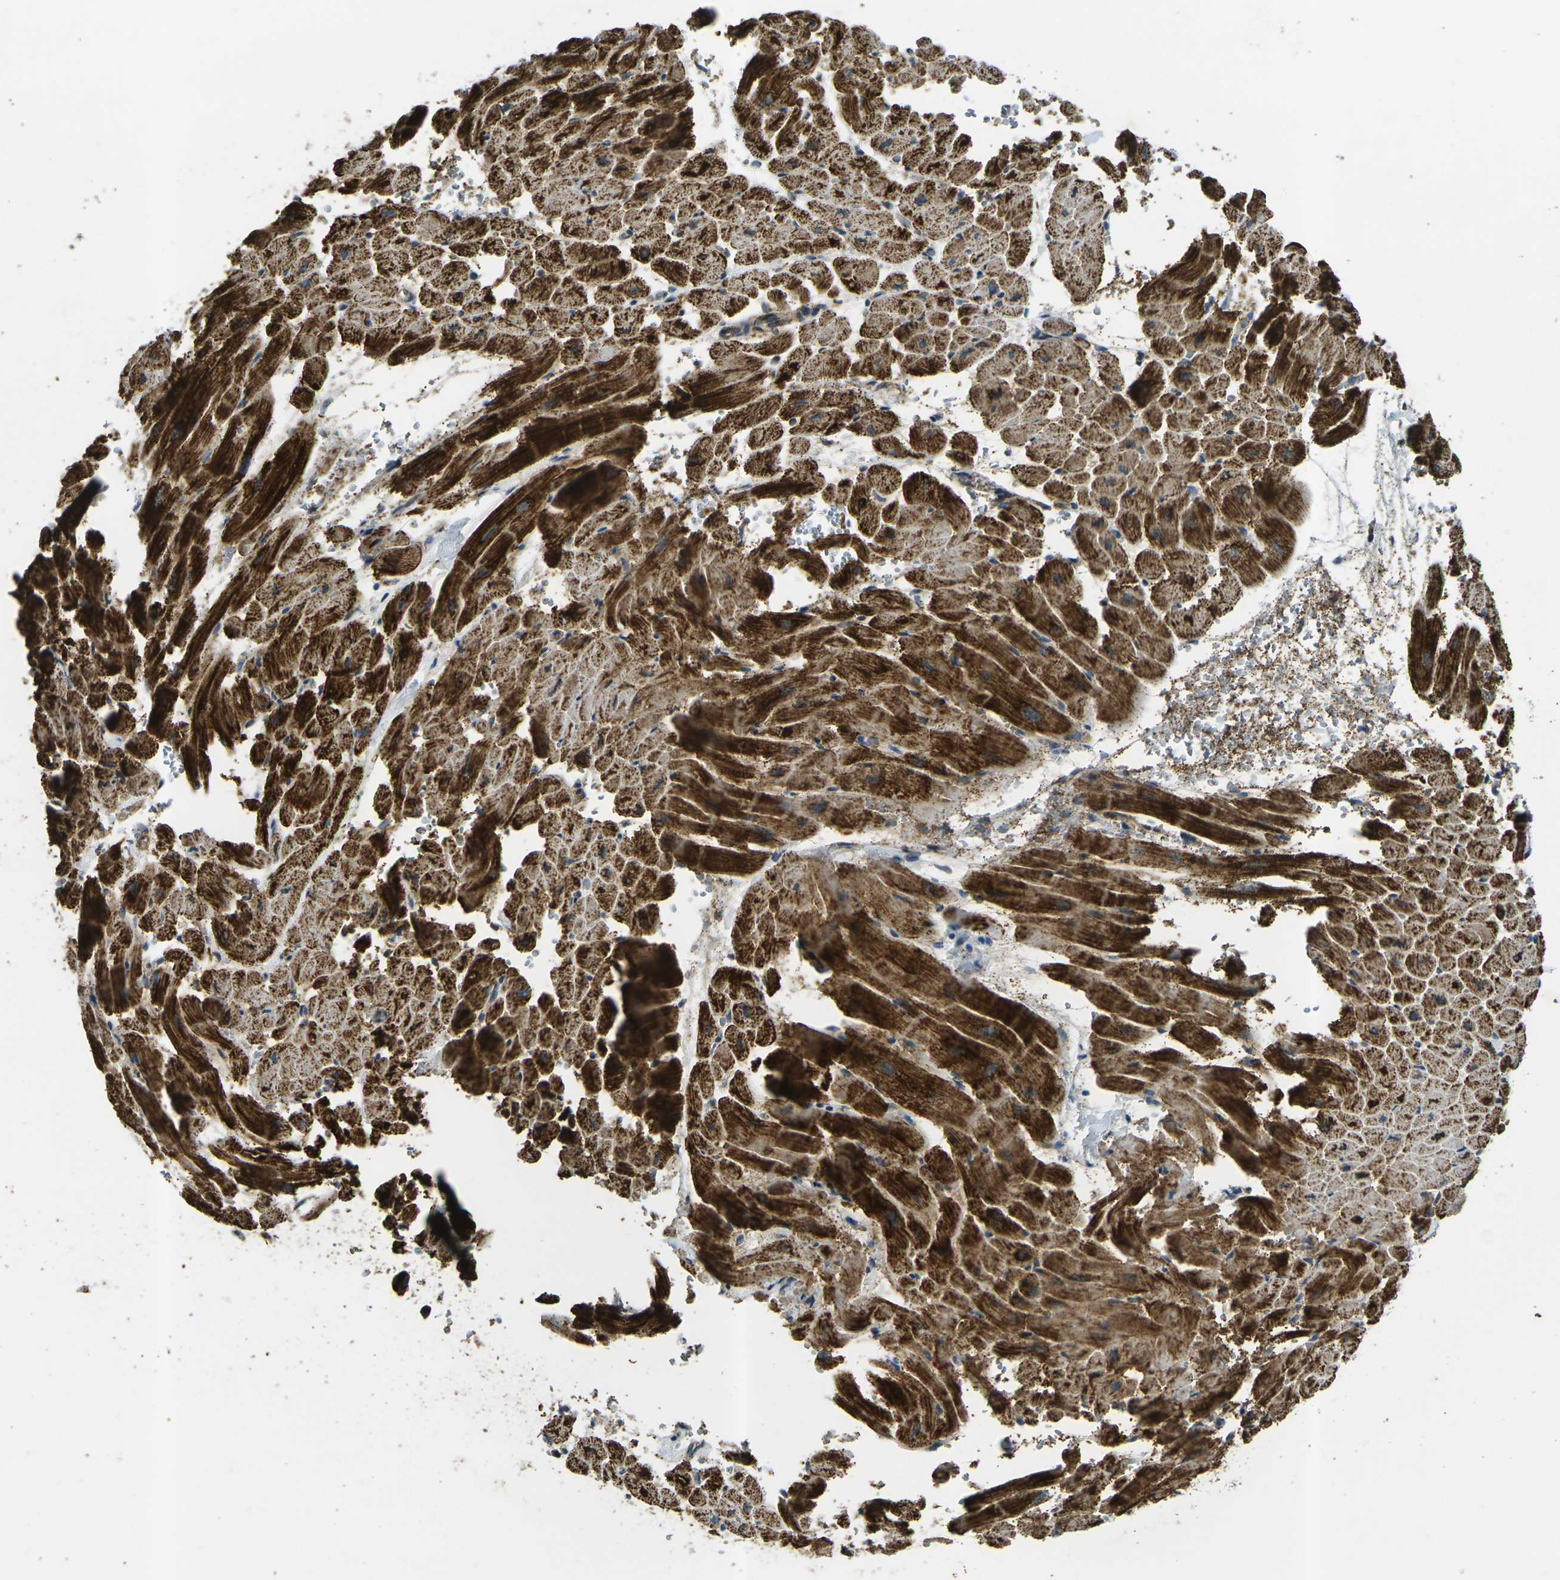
{"staining": {"intensity": "strong", "quantity": ">75%", "location": "cytoplasmic/membranous"}, "tissue": "heart muscle", "cell_type": "Cardiomyocytes", "image_type": "normal", "snomed": [{"axis": "morphology", "description": "Normal tissue, NOS"}, {"axis": "topography", "description": "Heart"}], "caption": "High-magnification brightfield microscopy of unremarkable heart muscle stained with DAB (brown) and counterstained with hematoxylin (blue). cardiomyocytes exhibit strong cytoplasmic/membranous staining is present in about>75% of cells.", "gene": "IGF1R", "patient": {"sex": "male", "age": 45}}